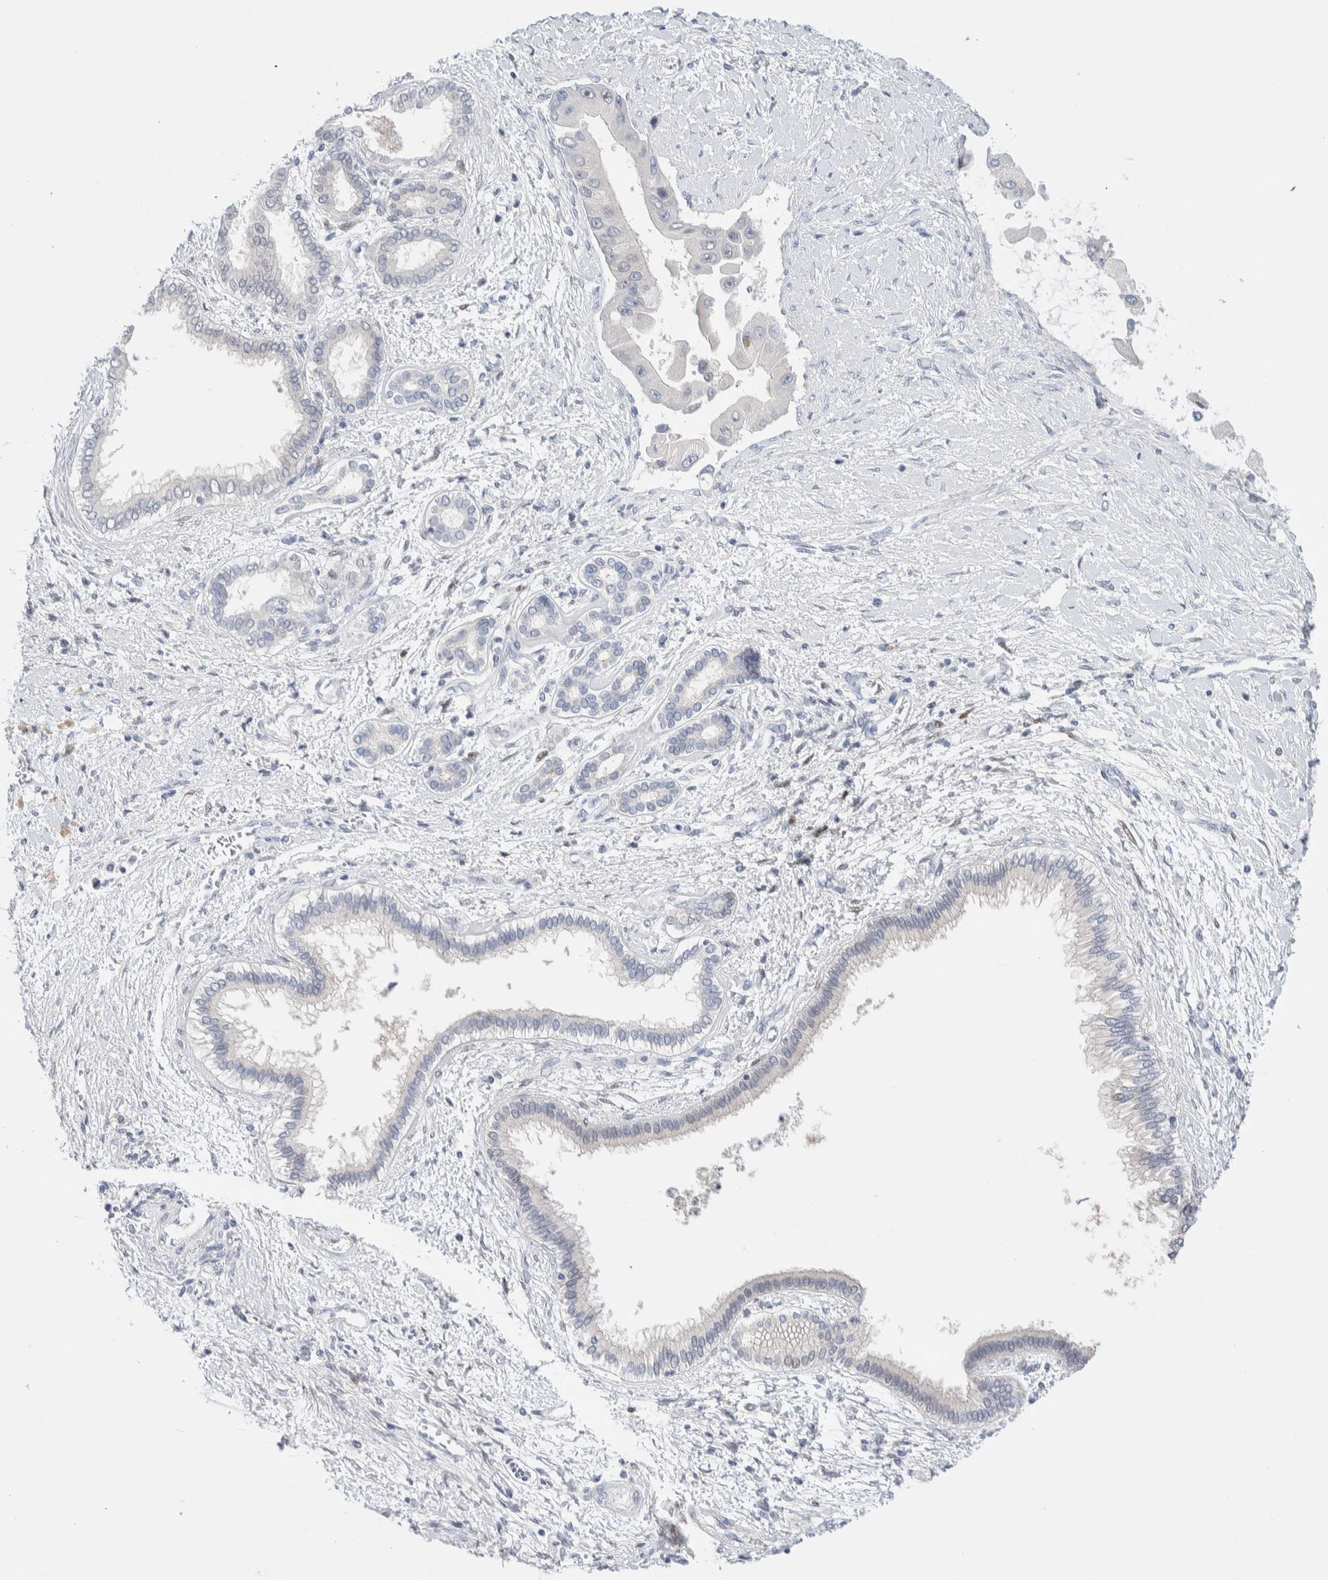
{"staining": {"intensity": "negative", "quantity": "none", "location": "none"}, "tissue": "liver cancer", "cell_type": "Tumor cells", "image_type": "cancer", "snomed": [{"axis": "morphology", "description": "Cholangiocarcinoma"}, {"axis": "topography", "description": "Liver"}], "caption": "Liver cholangiocarcinoma was stained to show a protein in brown. There is no significant staining in tumor cells.", "gene": "DNAJB6", "patient": {"sex": "male", "age": 50}}